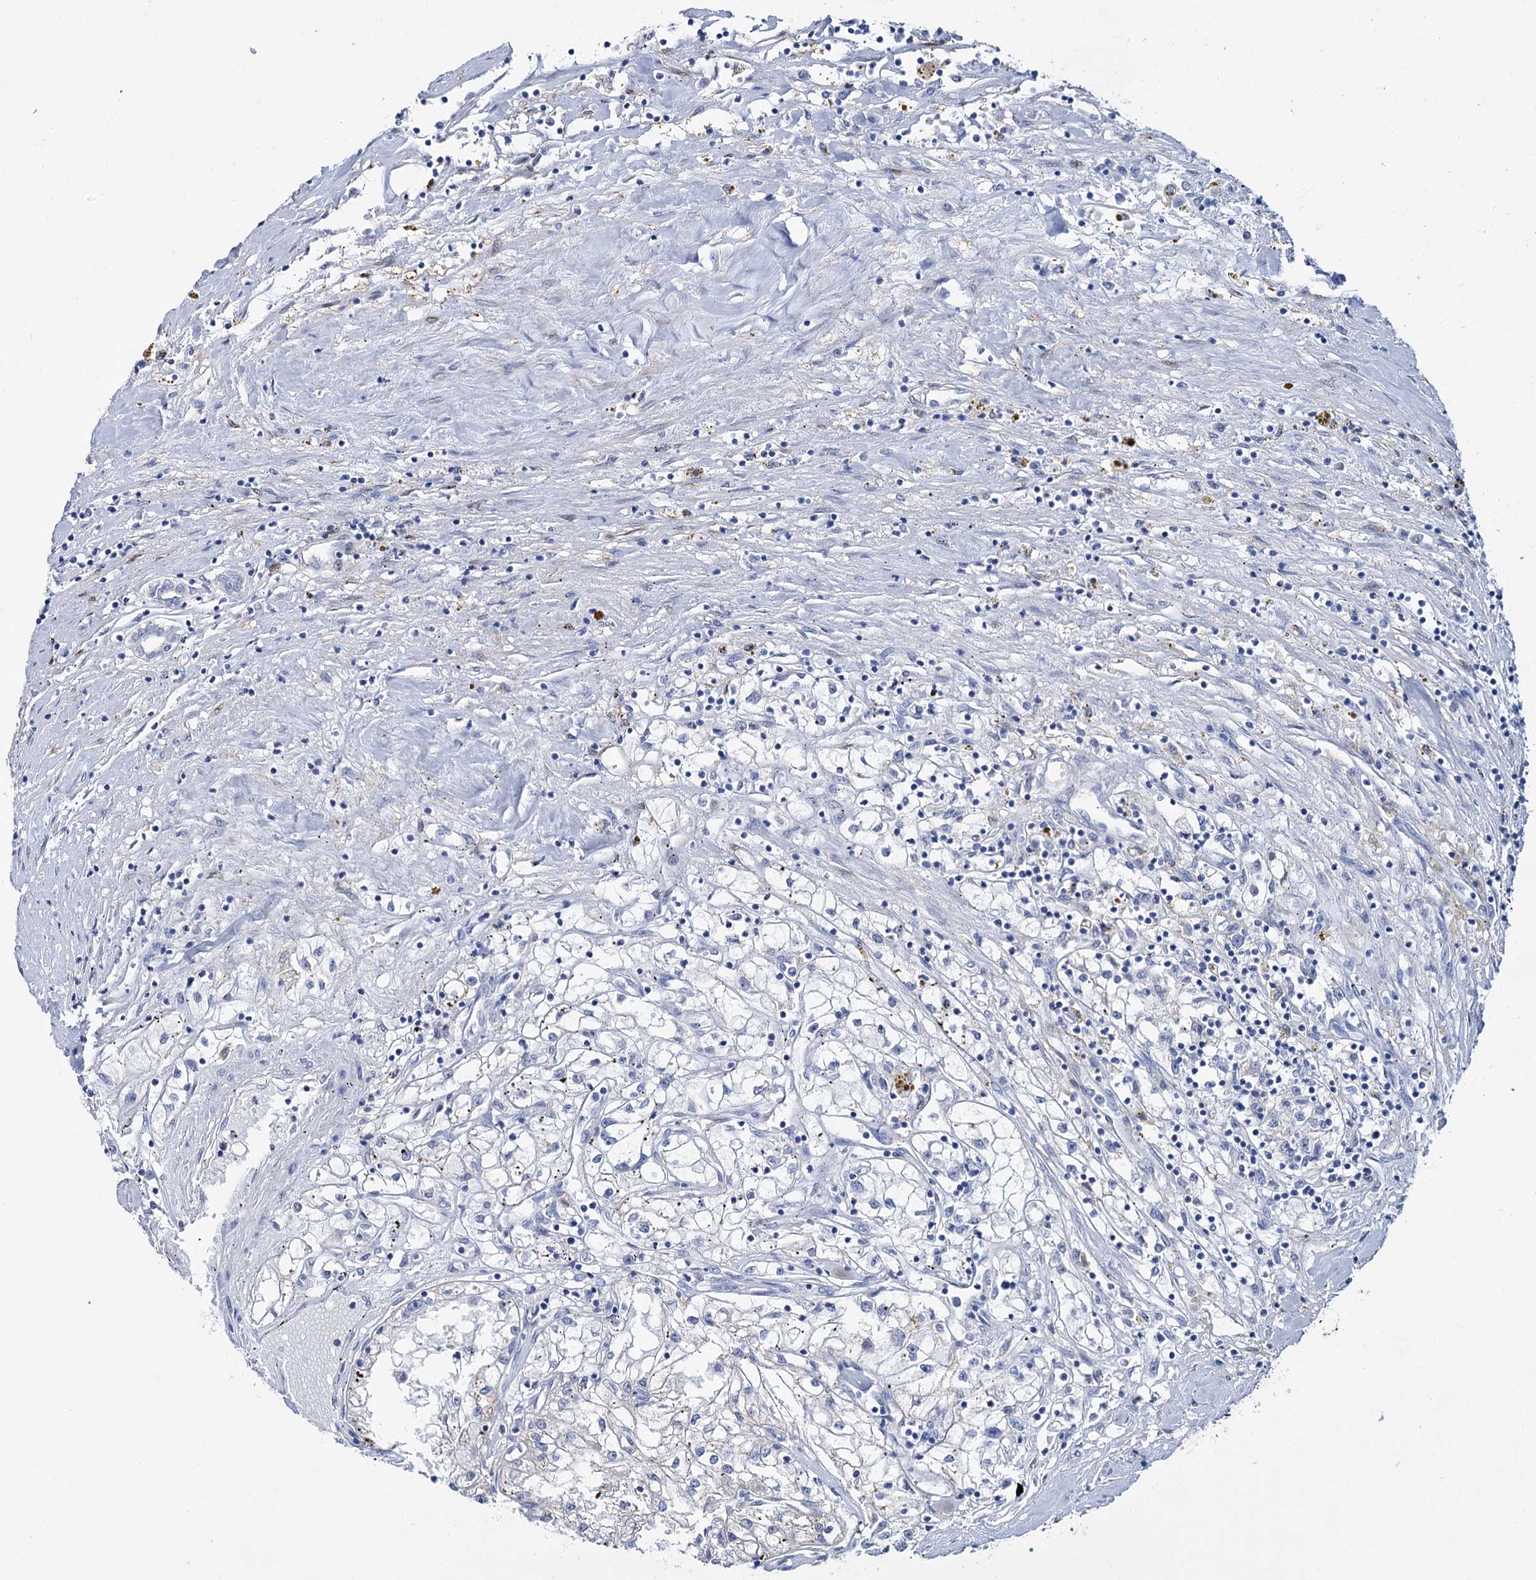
{"staining": {"intensity": "negative", "quantity": "none", "location": "none"}, "tissue": "renal cancer", "cell_type": "Tumor cells", "image_type": "cancer", "snomed": [{"axis": "morphology", "description": "Adenocarcinoma, NOS"}, {"axis": "topography", "description": "Kidney"}], "caption": "Protein analysis of adenocarcinoma (renal) exhibits no significant expression in tumor cells. Brightfield microscopy of IHC stained with DAB (3,3'-diaminobenzidine) (brown) and hematoxylin (blue), captured at high magnification.", "gene": "LYZL4", "patient": {"sex": "male", "age": 56}}